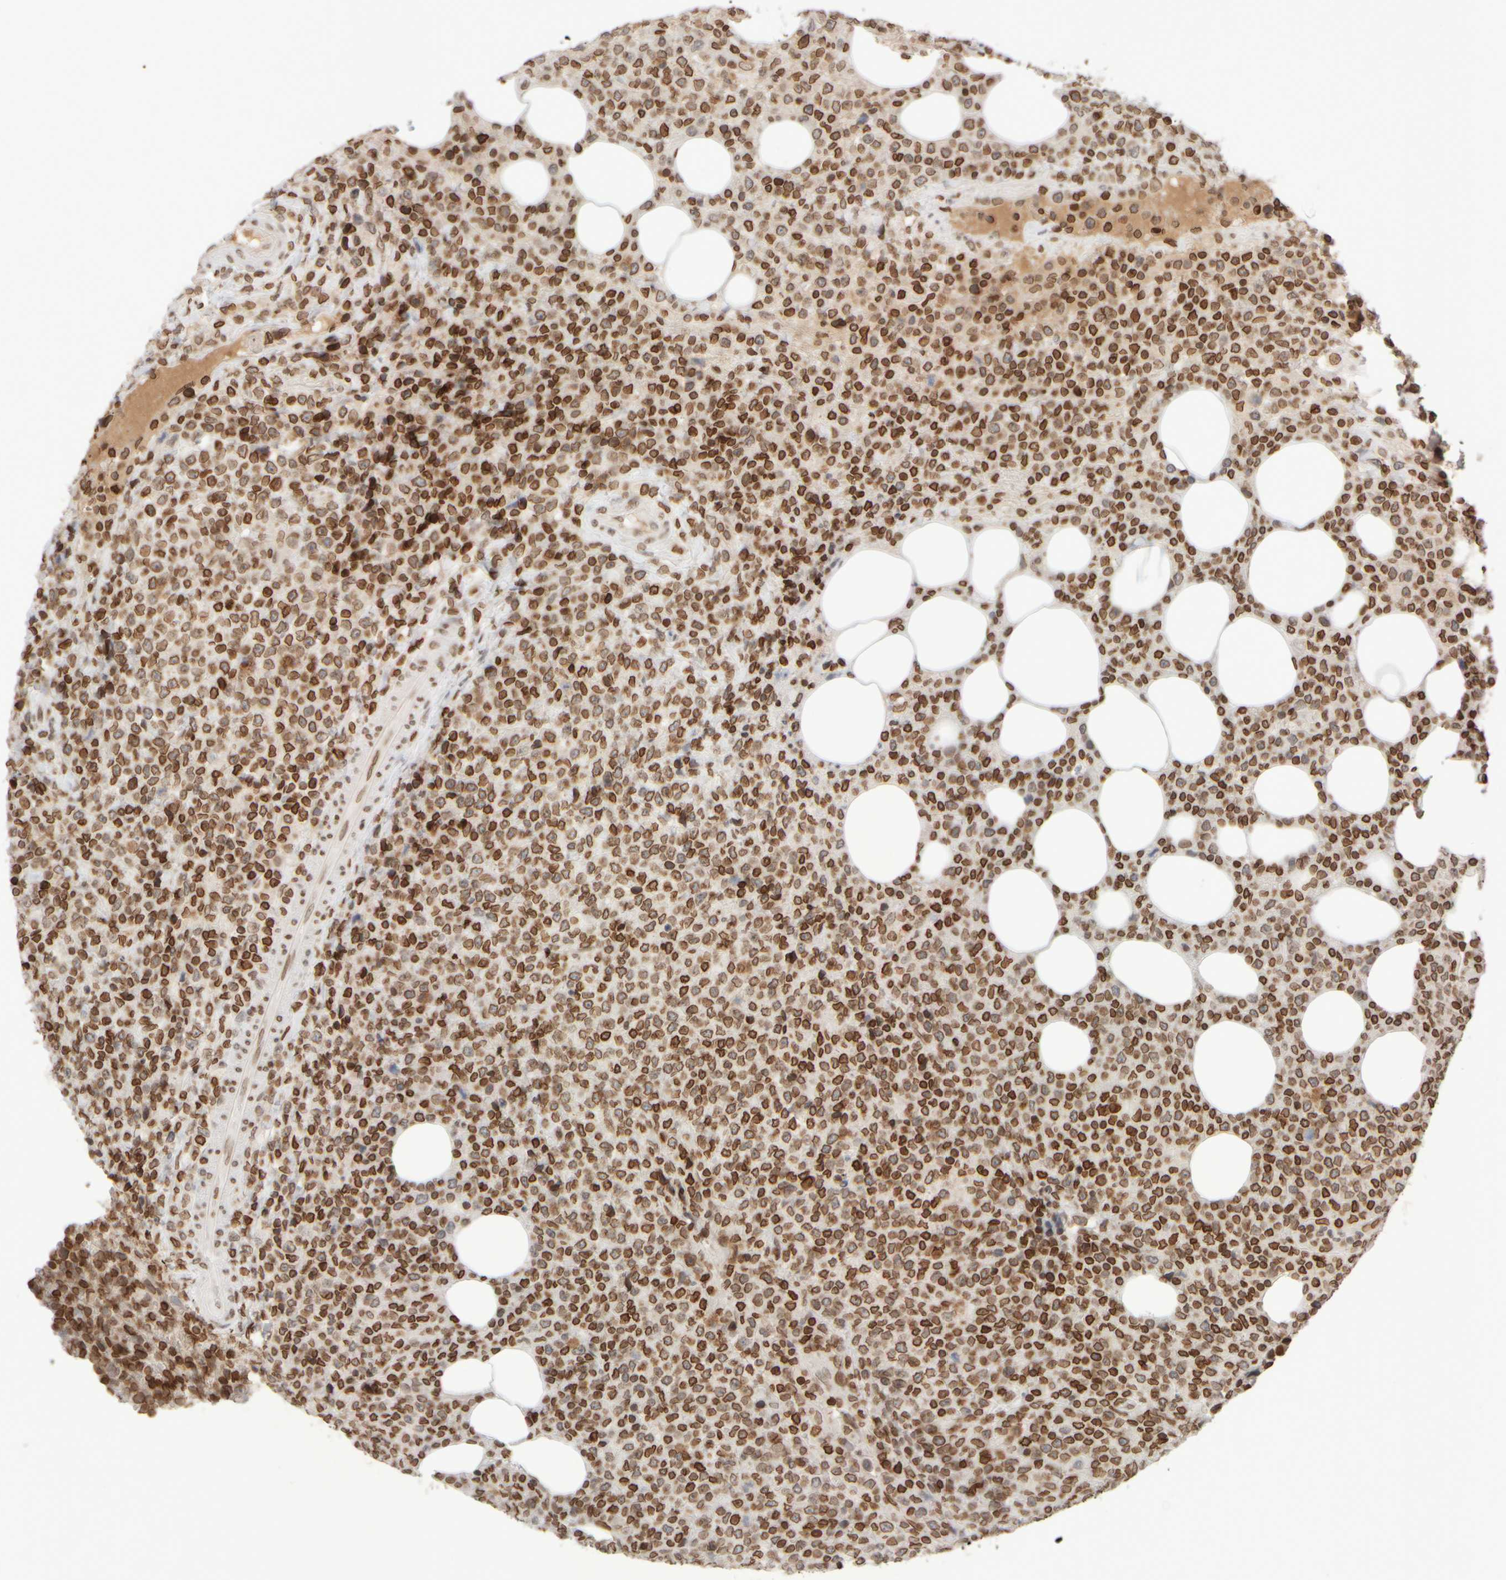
{"staining": {"intensity": "strong", "quantity": ">75%", "location": "cytoplasmic/membranous,nuclear"}, "tissue": "lymphoma", "cell_type": "Tumor cells", "image_type": "cancer", "snomed": [{"axis": "morphology", "description": "Malignant lymphoma, non-Hodgkin's type, High grade"}, {"axis": "topography", "description": "Lymph node"}], "caption": "This histopathology image displays immunohistochemistry staining of human high-grade malignant lymphoma, non-Hodgkin's type, with high strong cytoplasmic/membranous and nuclear positivity in approximately >75% of tumor cells.", "gene": "ZC3HC1", "patient": {"sex": "male", "age": 13}}